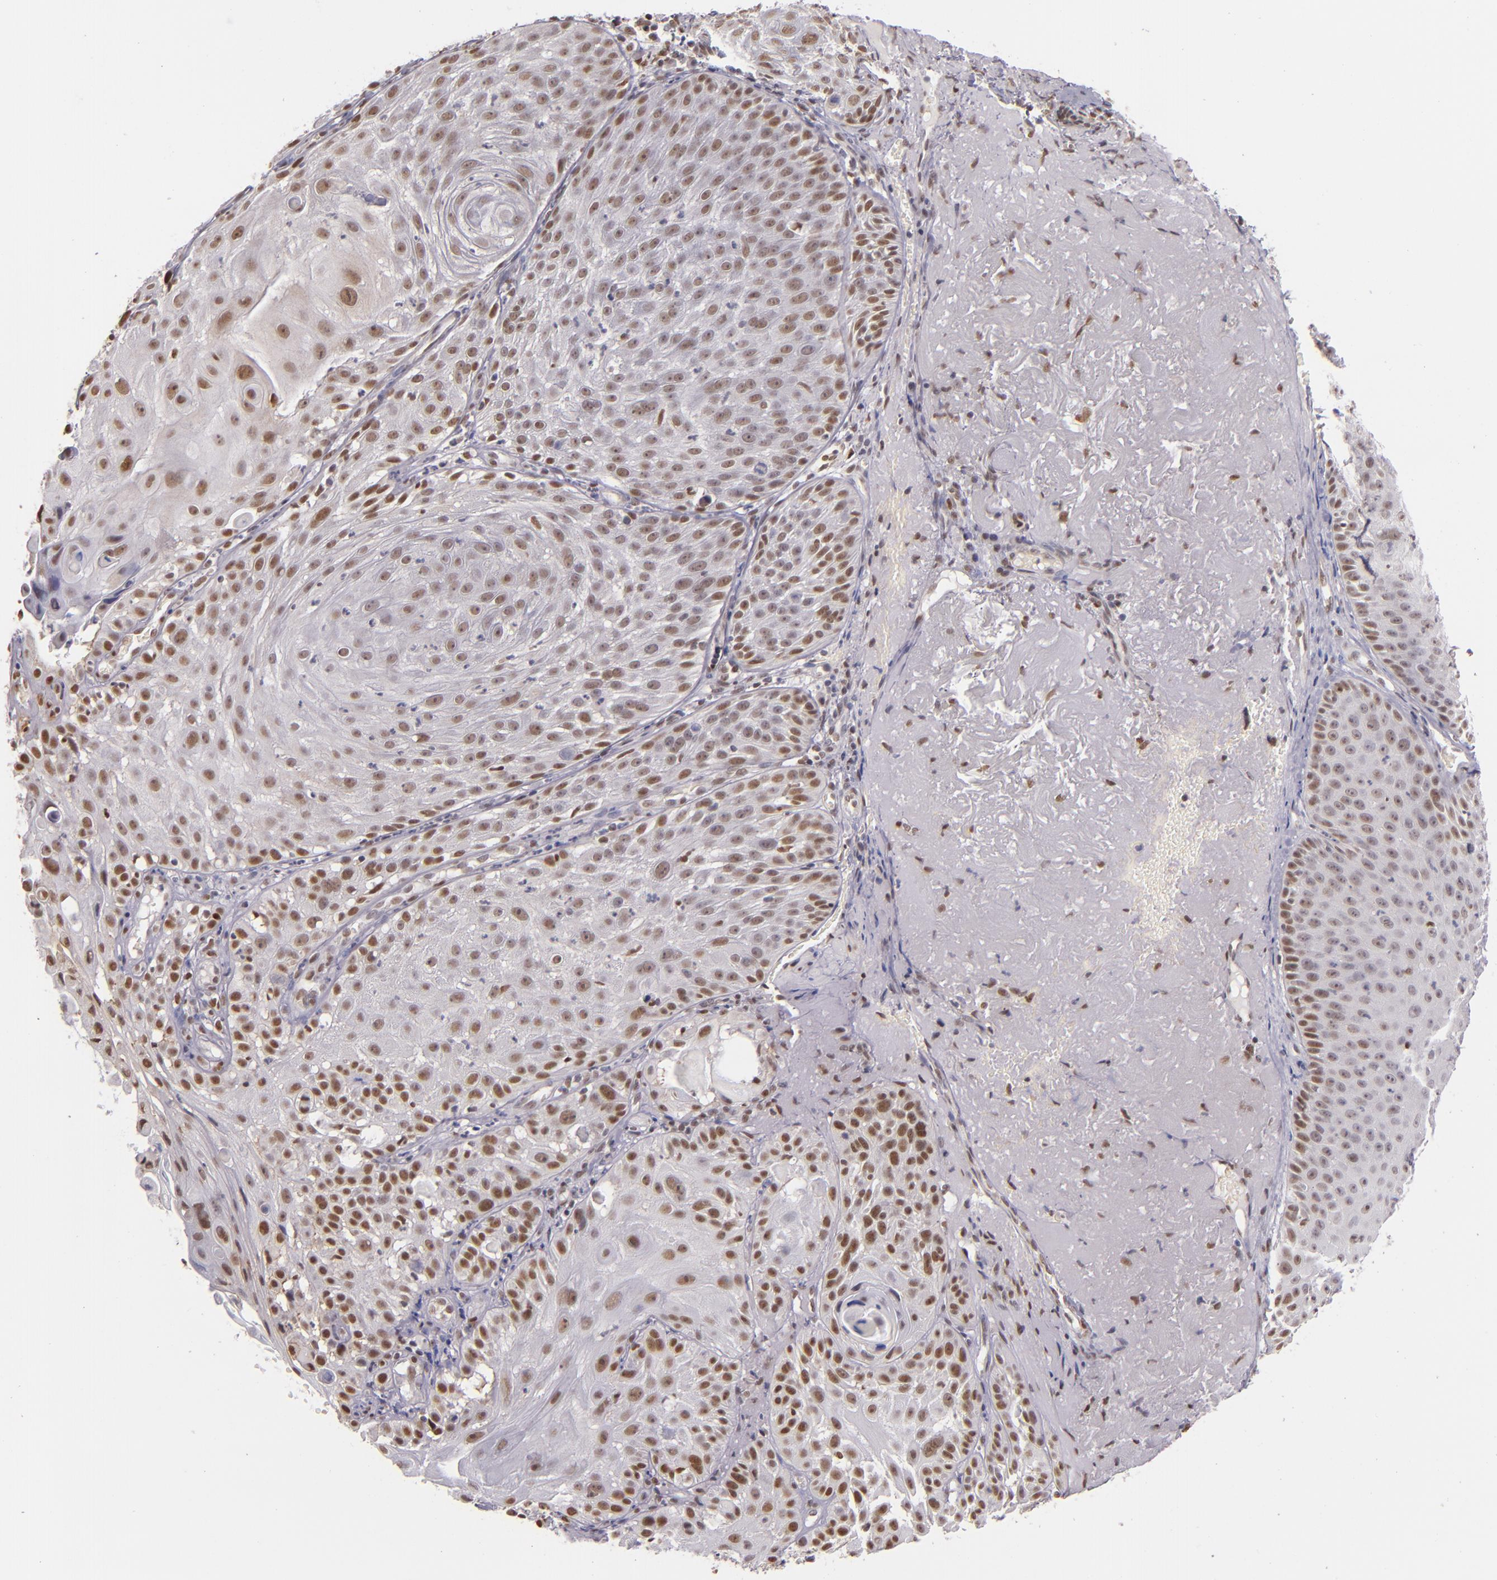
{"staining": {"intensity": "weak", "quantity": ">75%", "location": "nuclear"}, "tissue": "skin cancer", "cell_type": "Tumor cells", "image_type": "cancer", "snomed": [{"axis": "morphology", "description": "Squamous cell carcinoma, NOS"}, {"axis": "topography", "description": "Skin"}], "caption": "Immunohistochemistry (DAB (3,3'-diaminobenzidine)) staining of skin squamous cell carcinoma exhibits weak nuclear protein staining in about >75% of tumor cells. The staining is performed using DAB brown chromogen to label protein expression. The nuclei are counter-stained blue using hematoxylin.", "gene": "NCOR2", "patient": {"sex": "female", "age": 89}}